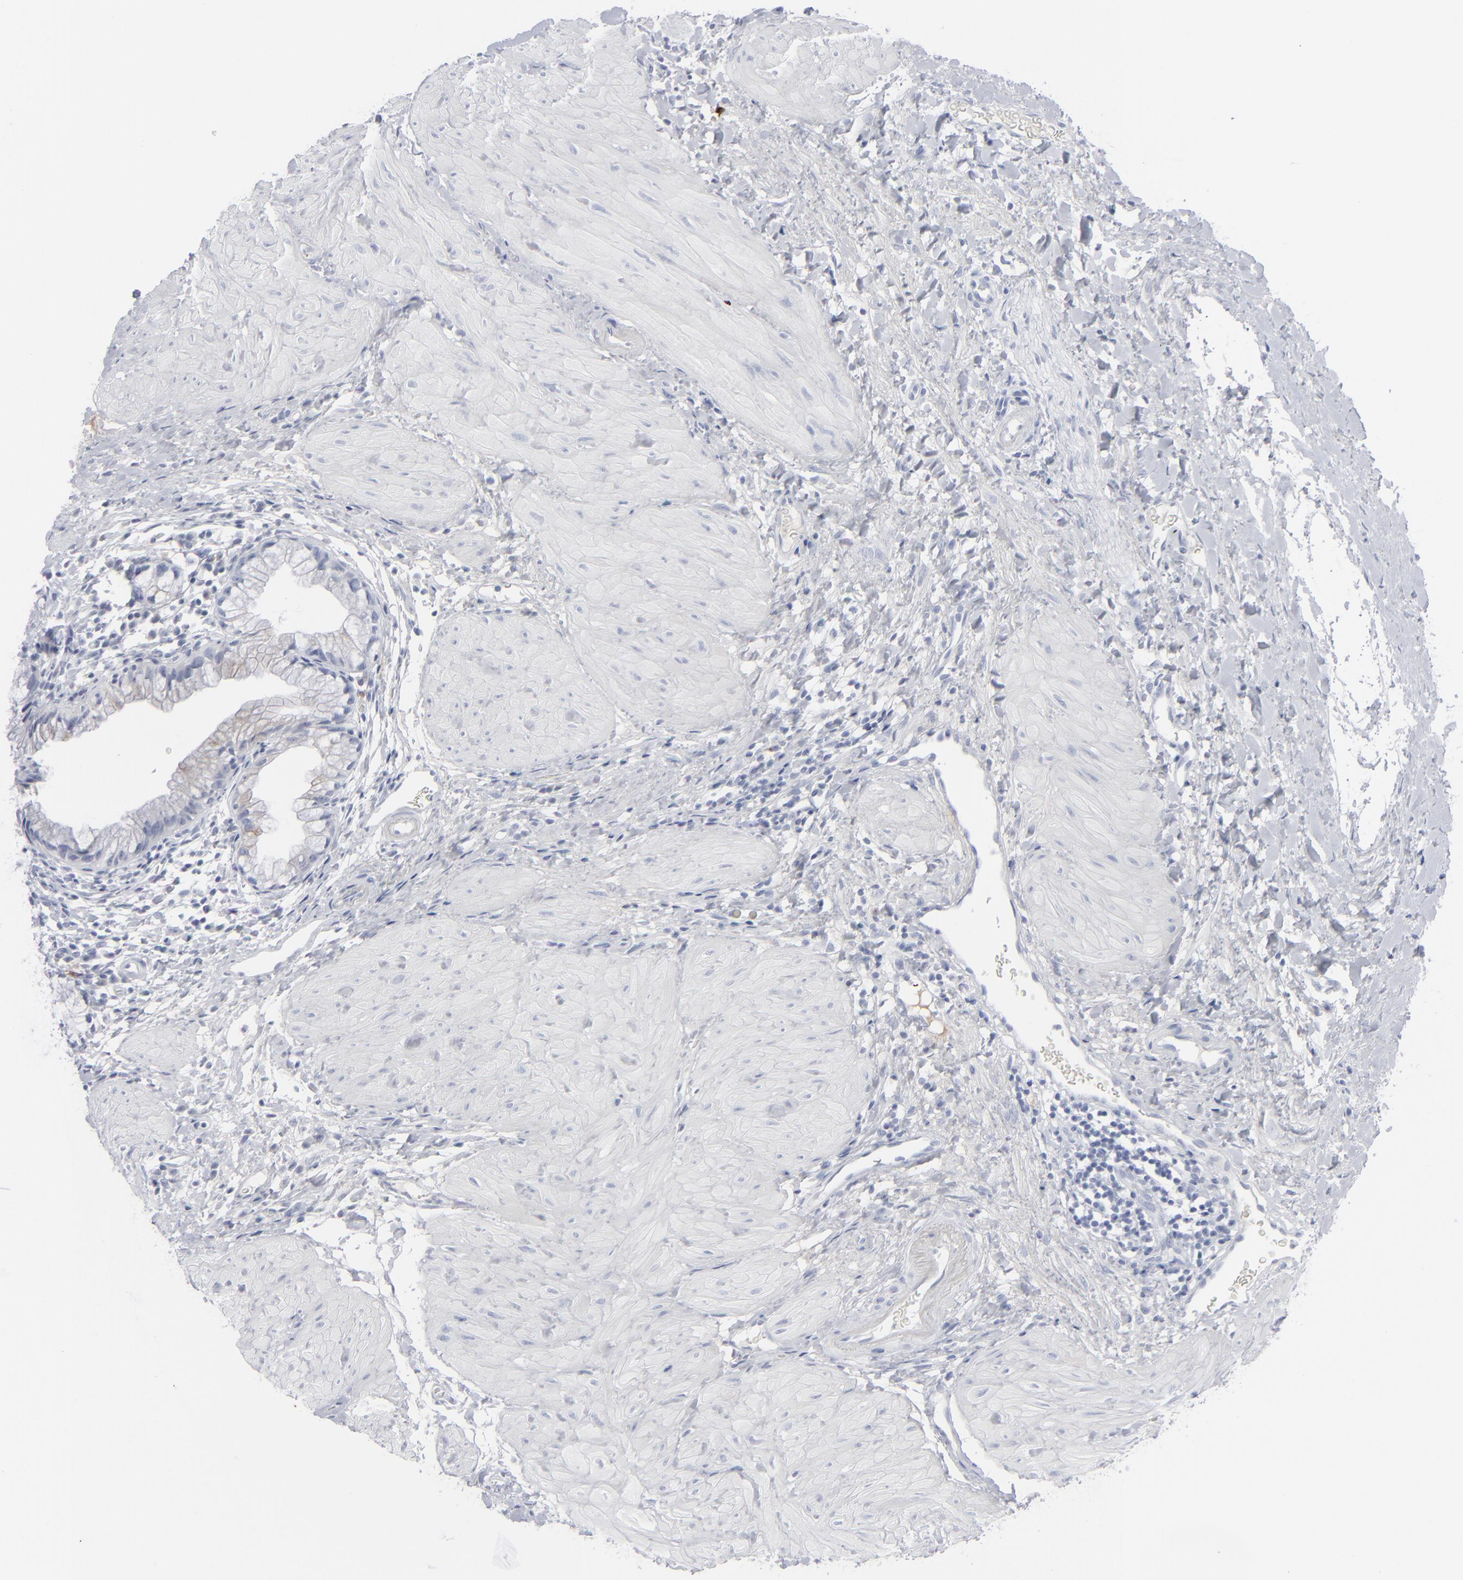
{"staining": {"intensity": "weak", "quantity": "<25%", "location": "cytoplasmic/membranous"}, "tissue": "gallbladder", "cell_type": "Glandular cells", "image_type": "normal", "snomed": [{"axis": "morphology", "description": "Normal tissue, NOS"}, {"axis": "morphology", "description": "Inflammation, NOS"}, {"axis": "topography", "description": "Gallbladder"}], "caption": "DAB immunohistochemical staining of benign human gallbladder displays no significant expression in glandular cells.", "gene": "MSLN", "patient": {"sex": "male", "age": 66}}